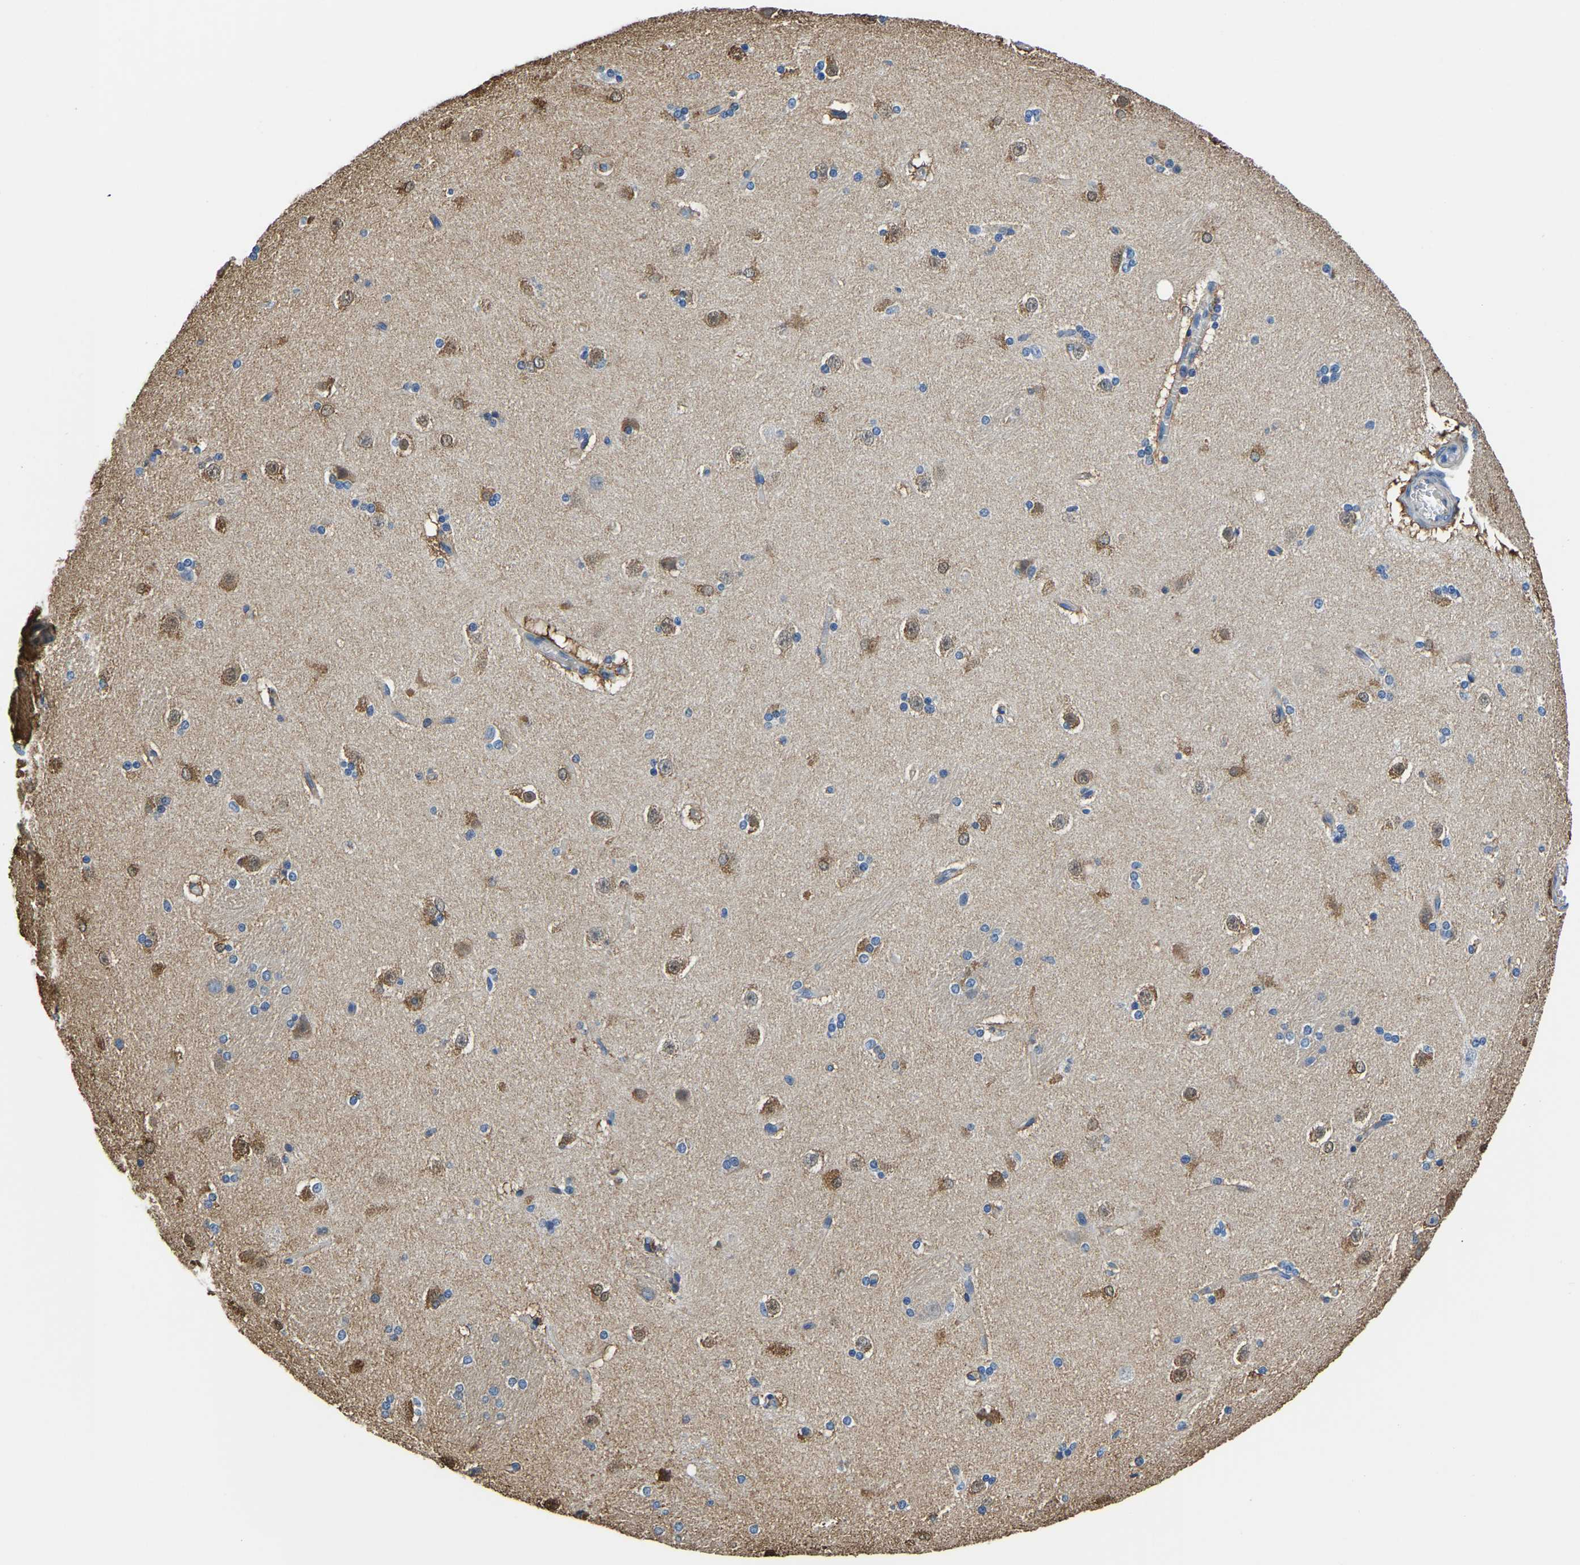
{"staining": {"intensity": "moderate", "quantity": "<25%", "location": "cytoplasmic/membranous"}, "tissue": "caudate", "cell_type": "Glial cells", "image_type": "normal", "snomed": [{"axis": "morphology", "description": "Normal tissue, NOS"}, {"axis": "topography", "description": "Lateral ventricle wall"}], "caption": "The histopathology image reveals immunohistochemical staining of normal caudate. There is moderate cytoplasmic/membranous expression is identified in approximately <25% of glial cells.", "gene": "MS4A3", "patient": {"sex": "female", "age": 19}}